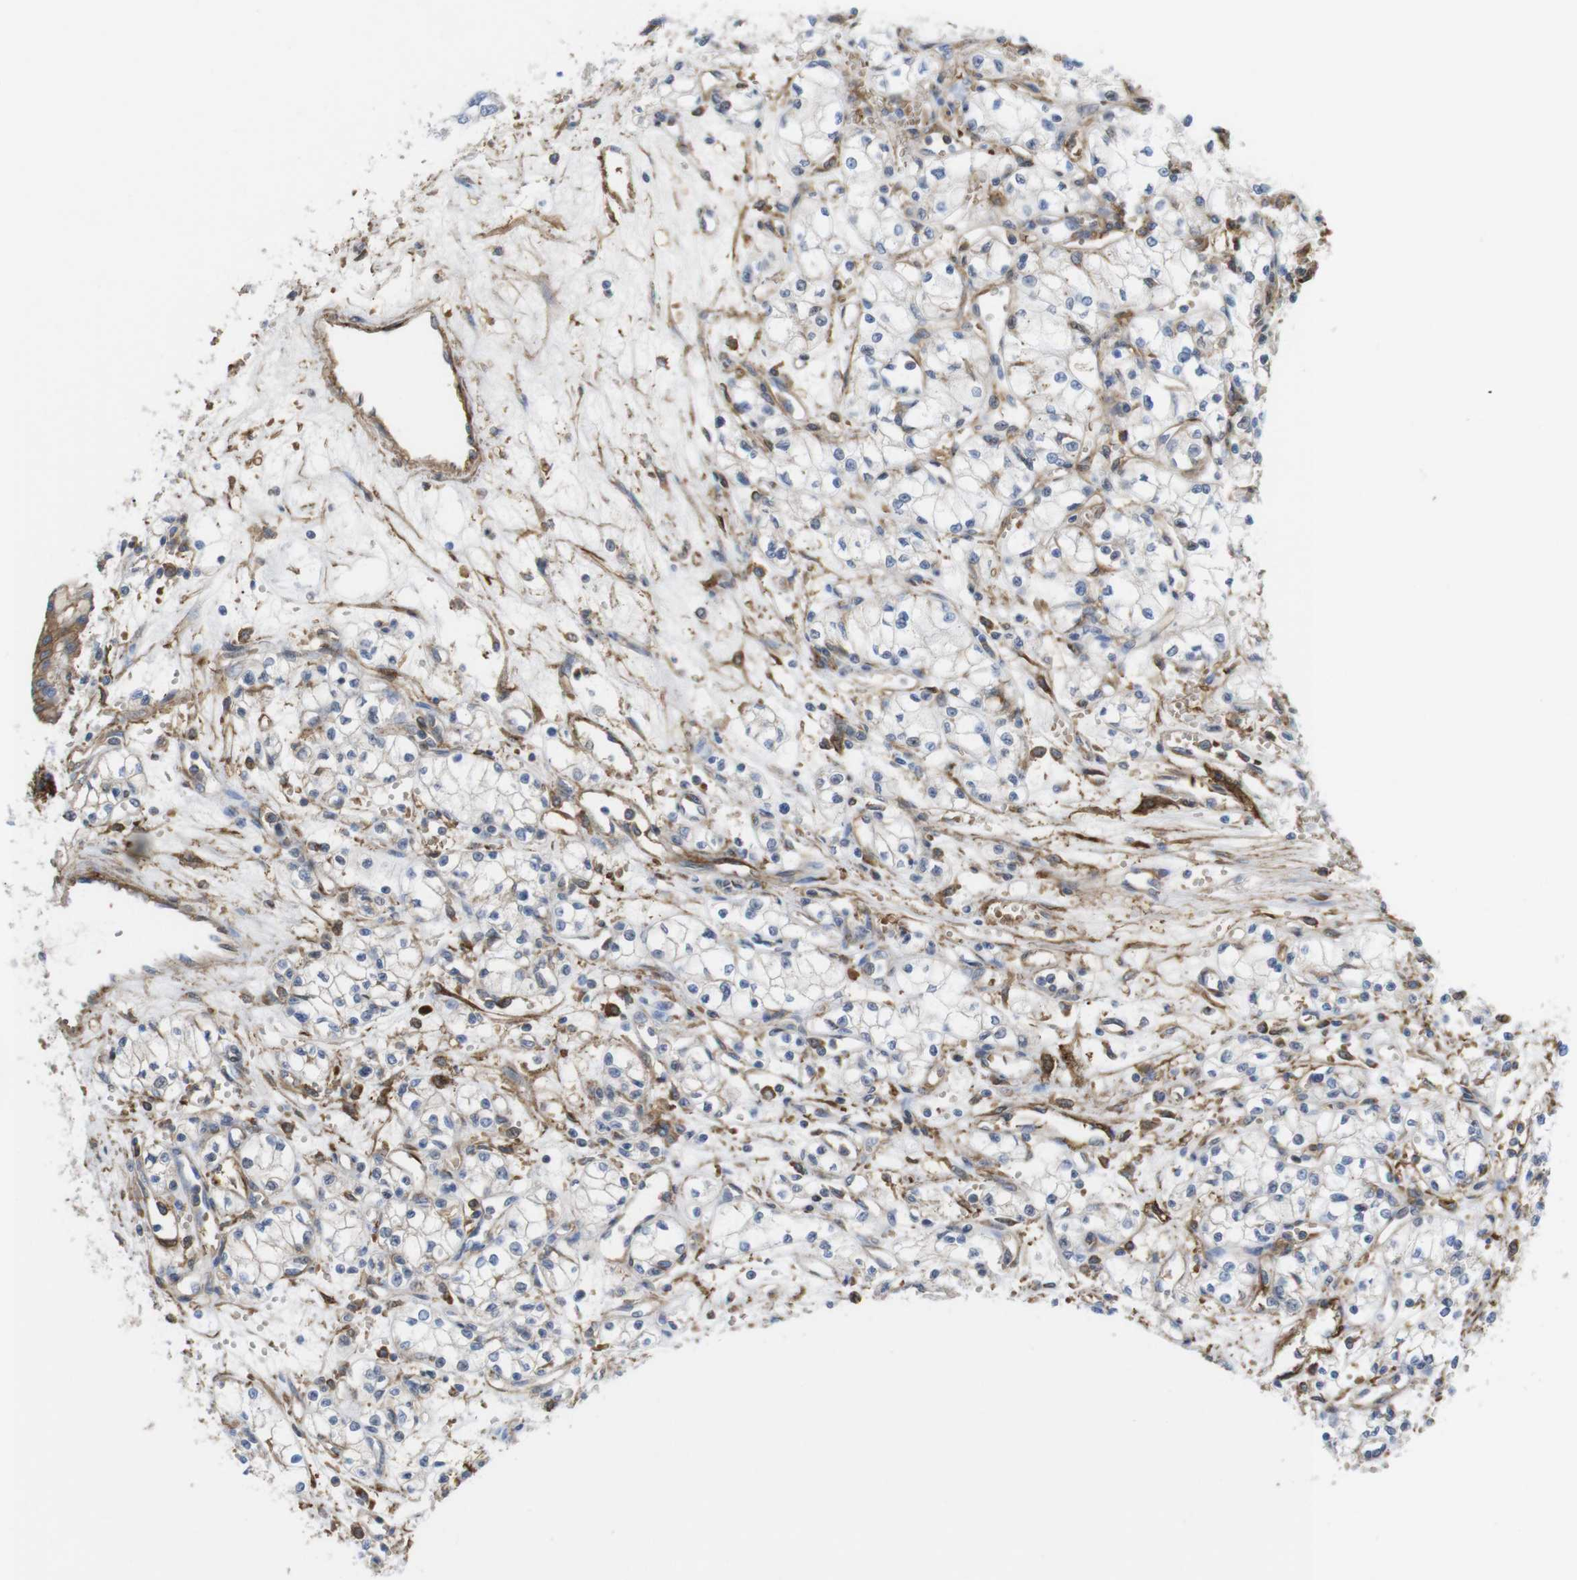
{"staining": {"intensity": "negative", "quantity": "none", "location": "none"}, "tissue": "renal cancer", "cell_type": "Tumor cells", "image_type": "cancer", "snomed": [{"axis": "morphology", "description": "Normal tissue, NOS"}, {"axis": "morphology", "description": "Adenocarcinoma, NOS"}, {"axis": "topography", "description": "Kidney"}], "caption": "The histopathology image displays no staining of tumor cells in adenocarcinoma (renal). (Stains: DAB (3,3'-diaminobenzidine) immunohistochemistry with hematoxylin counter stain, Microscopy: brightfield microscopy at high magnification).", "gene": "CYBRD1", "patient": {"sex": "male", "age": 59}}